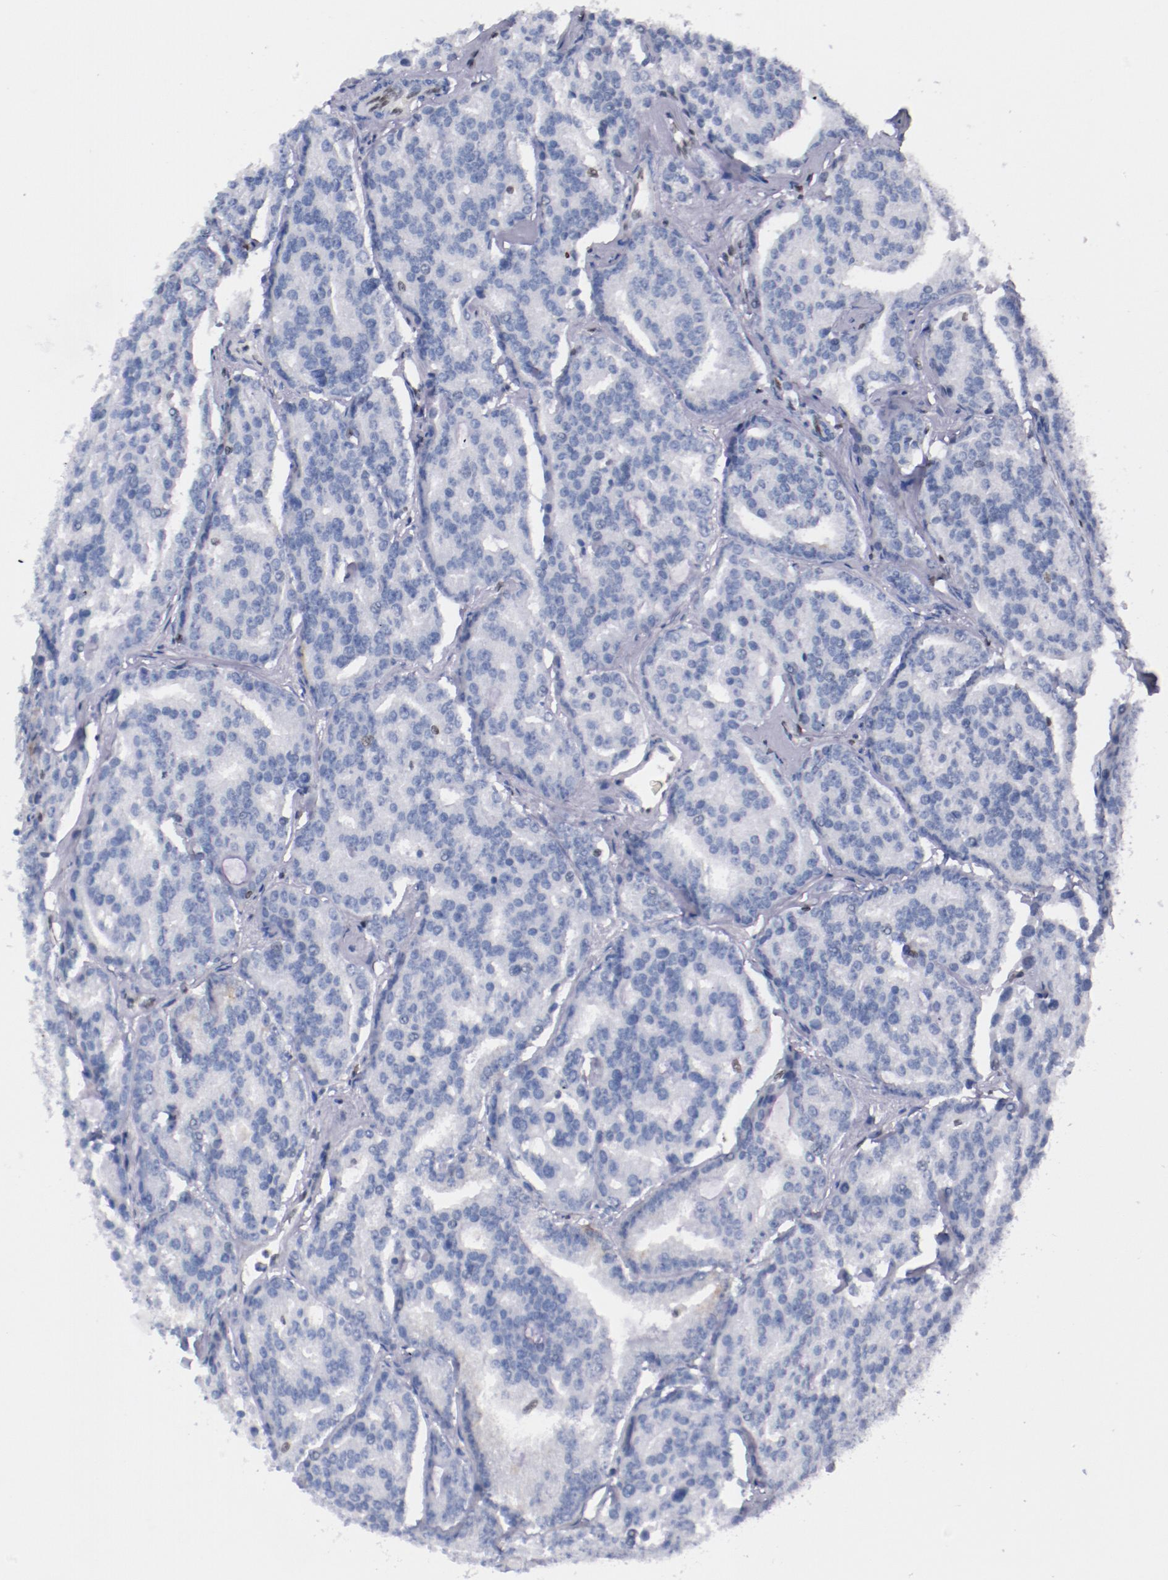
{"staining": {"intensity": "negative", "quantity": "none", "location": "none"}, "tissue": "prostate cancer", "cell_type": "Tumor cells", "image_type": "cancer", "snomed": [{"axis": "morphology", "description": "Adenocarcinoma, High grade"}, {"axis": "topography", "description": "Prostate"}], "caption": "IHC histopathology image of neoplastic tissue: human prostate high-grade adenocarcinoma stained with DAB displays no significant protein positivity in tumor cells.", "gene": "IFI16", "patient": {"sex": "male", "age": 64}}